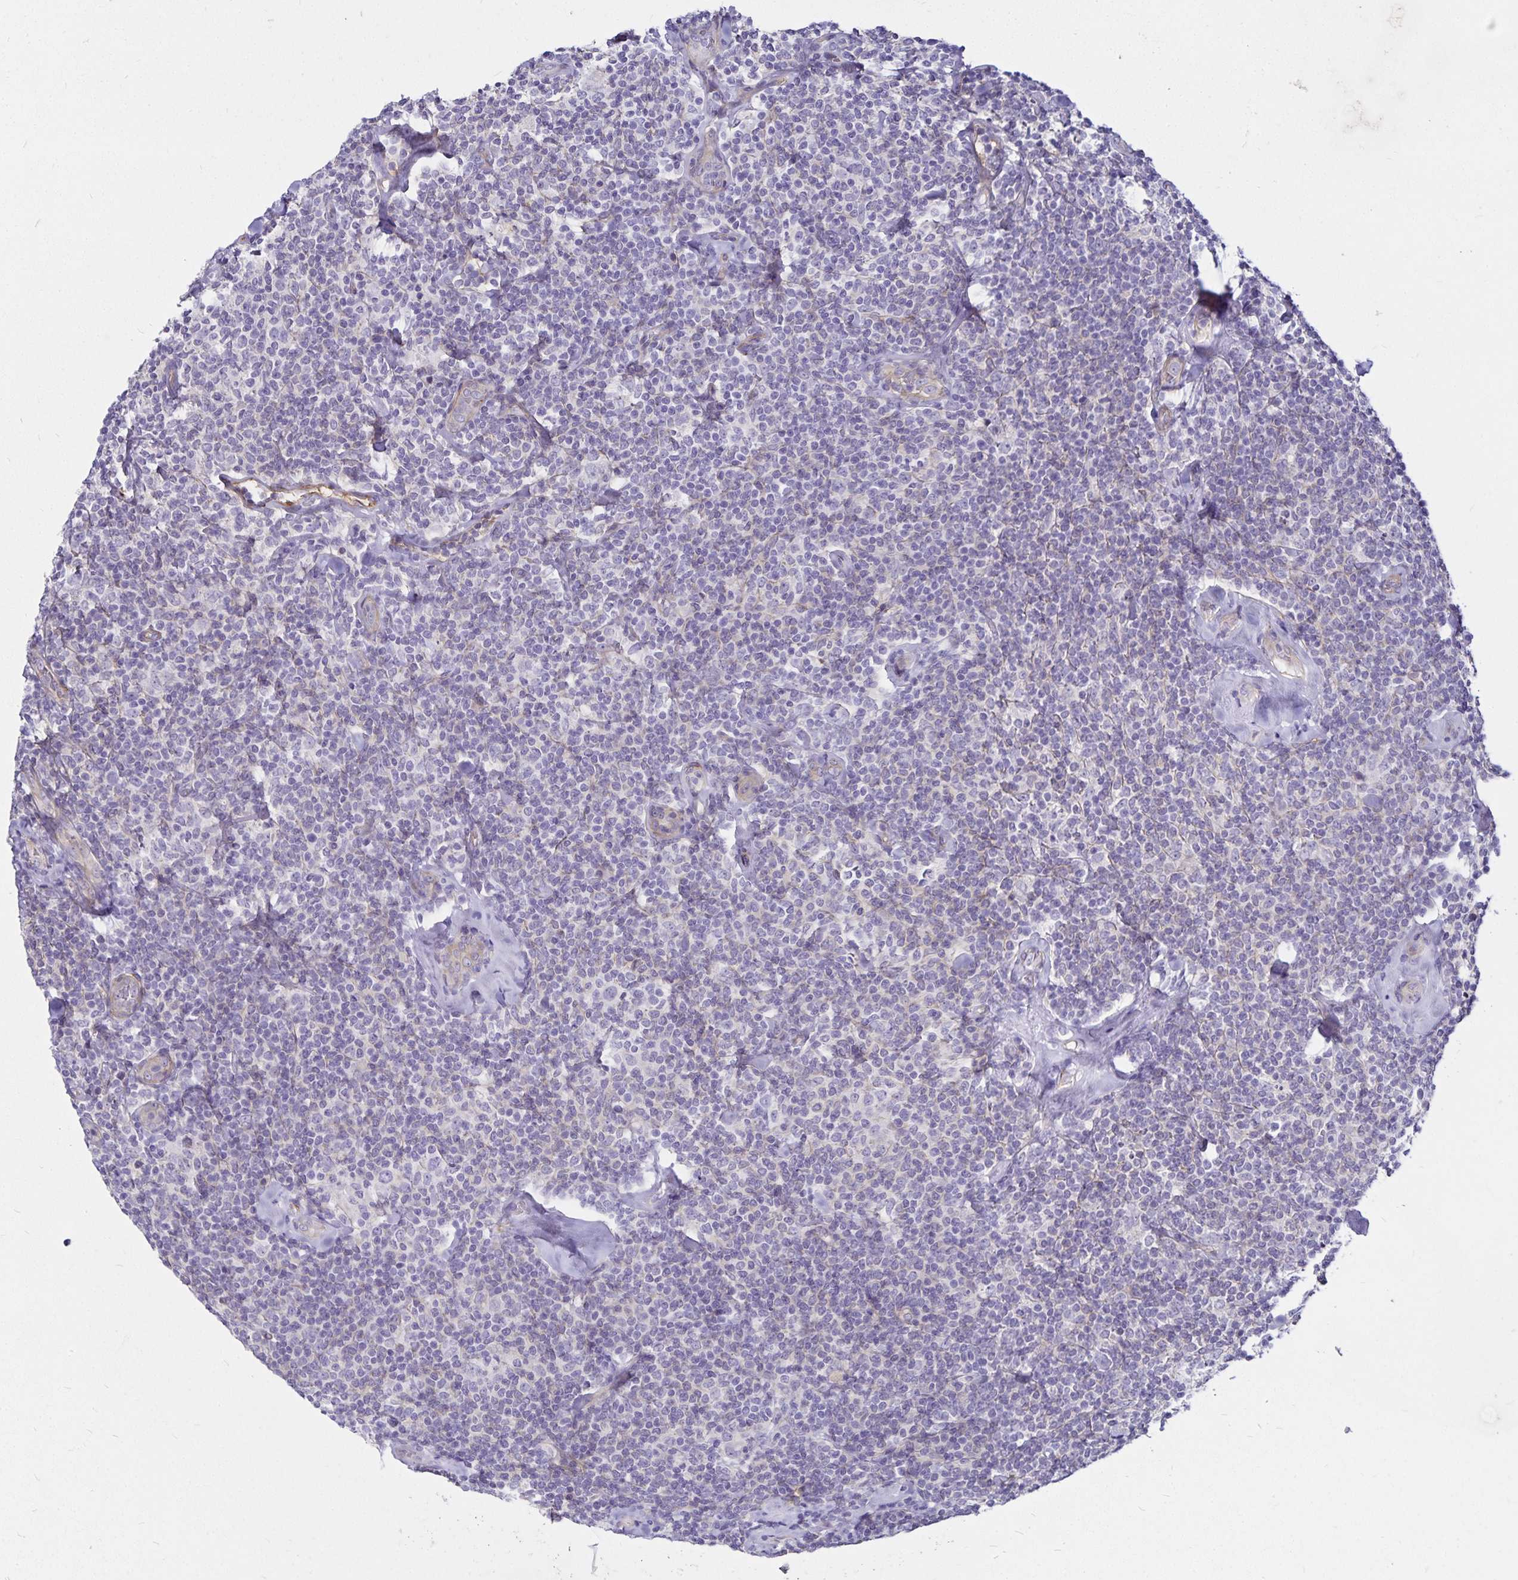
{"staining": {"intensity": "negative", "quantity": "none", "location": "none"}, "tissue": "lymphoma", "cell_type": "Tumor cells", "image_type": "cancer", "snomed": [{"axis": "morphology", "description": "Malignant lymphoma, non-Hodgkin's type, Low grade"}, {"axis": "topography", "description": "Lymph node"}], "caption": "The image displays no staining of tumor cells in lymphoma.", "gene": "GNG12", "patient": {"sex": "female", "age": 56}}